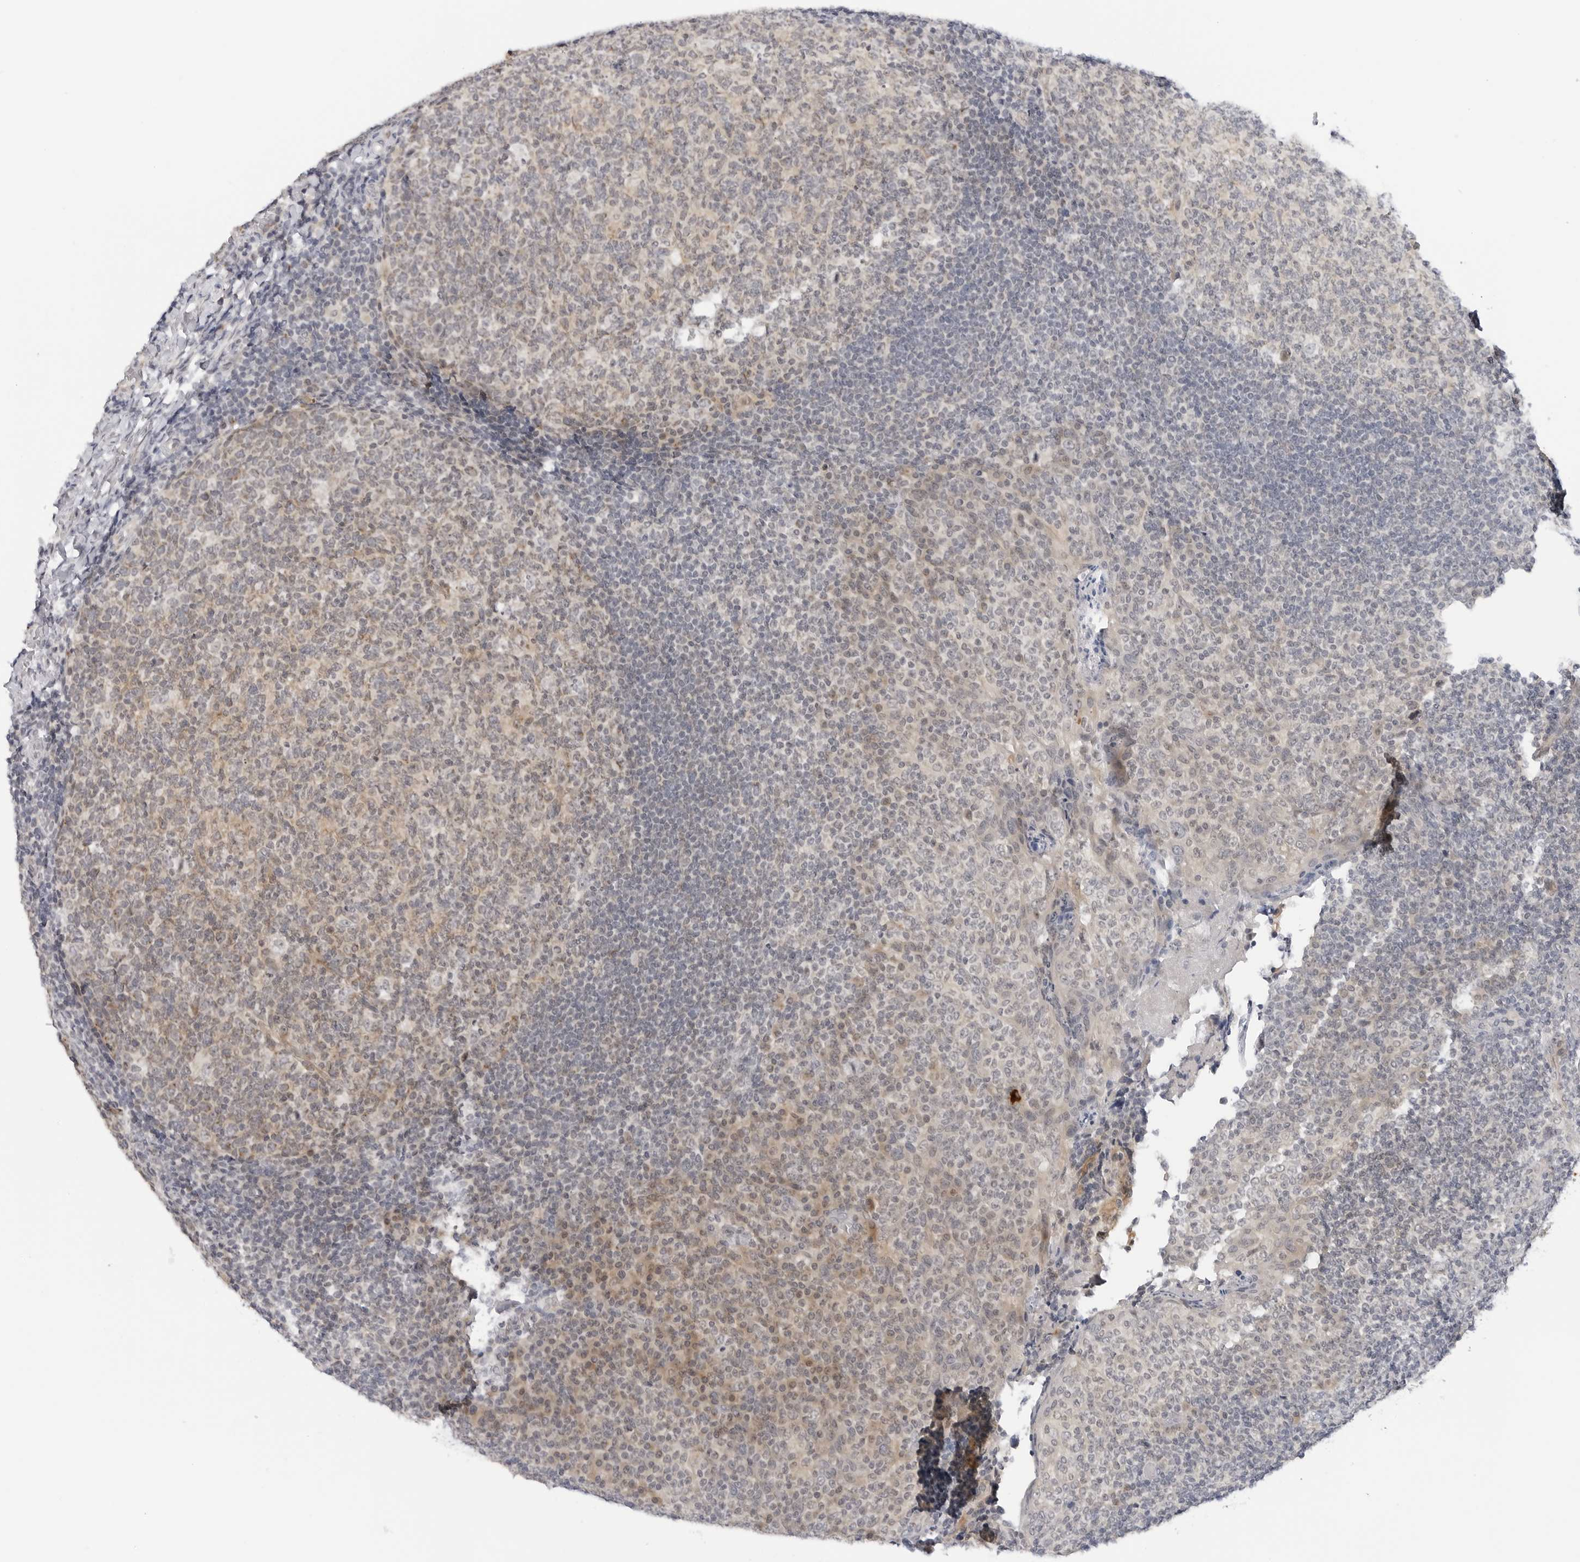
{"staining": {"intensity": "weak", "quantity": "25%-75%", "location": "cytoplasmic/membranous"}, "tissue": "tonsil", "cell_type": "Germinal center cells", "image_type": "normal", "snomed": [{"axis": "morphology", "description": "Normal tissue, NOS"}, {"axis": "topography", "description": "Tonsil"}], "caption": "High-power microscopy captured an IHC micrograph of benign tonsil, revealing weak cytoplasmic/membranous staining in about 25%-75% of germinal center cells.", "gene": "MAP2K5", "patient": {"sex": "female", "age": 19}}